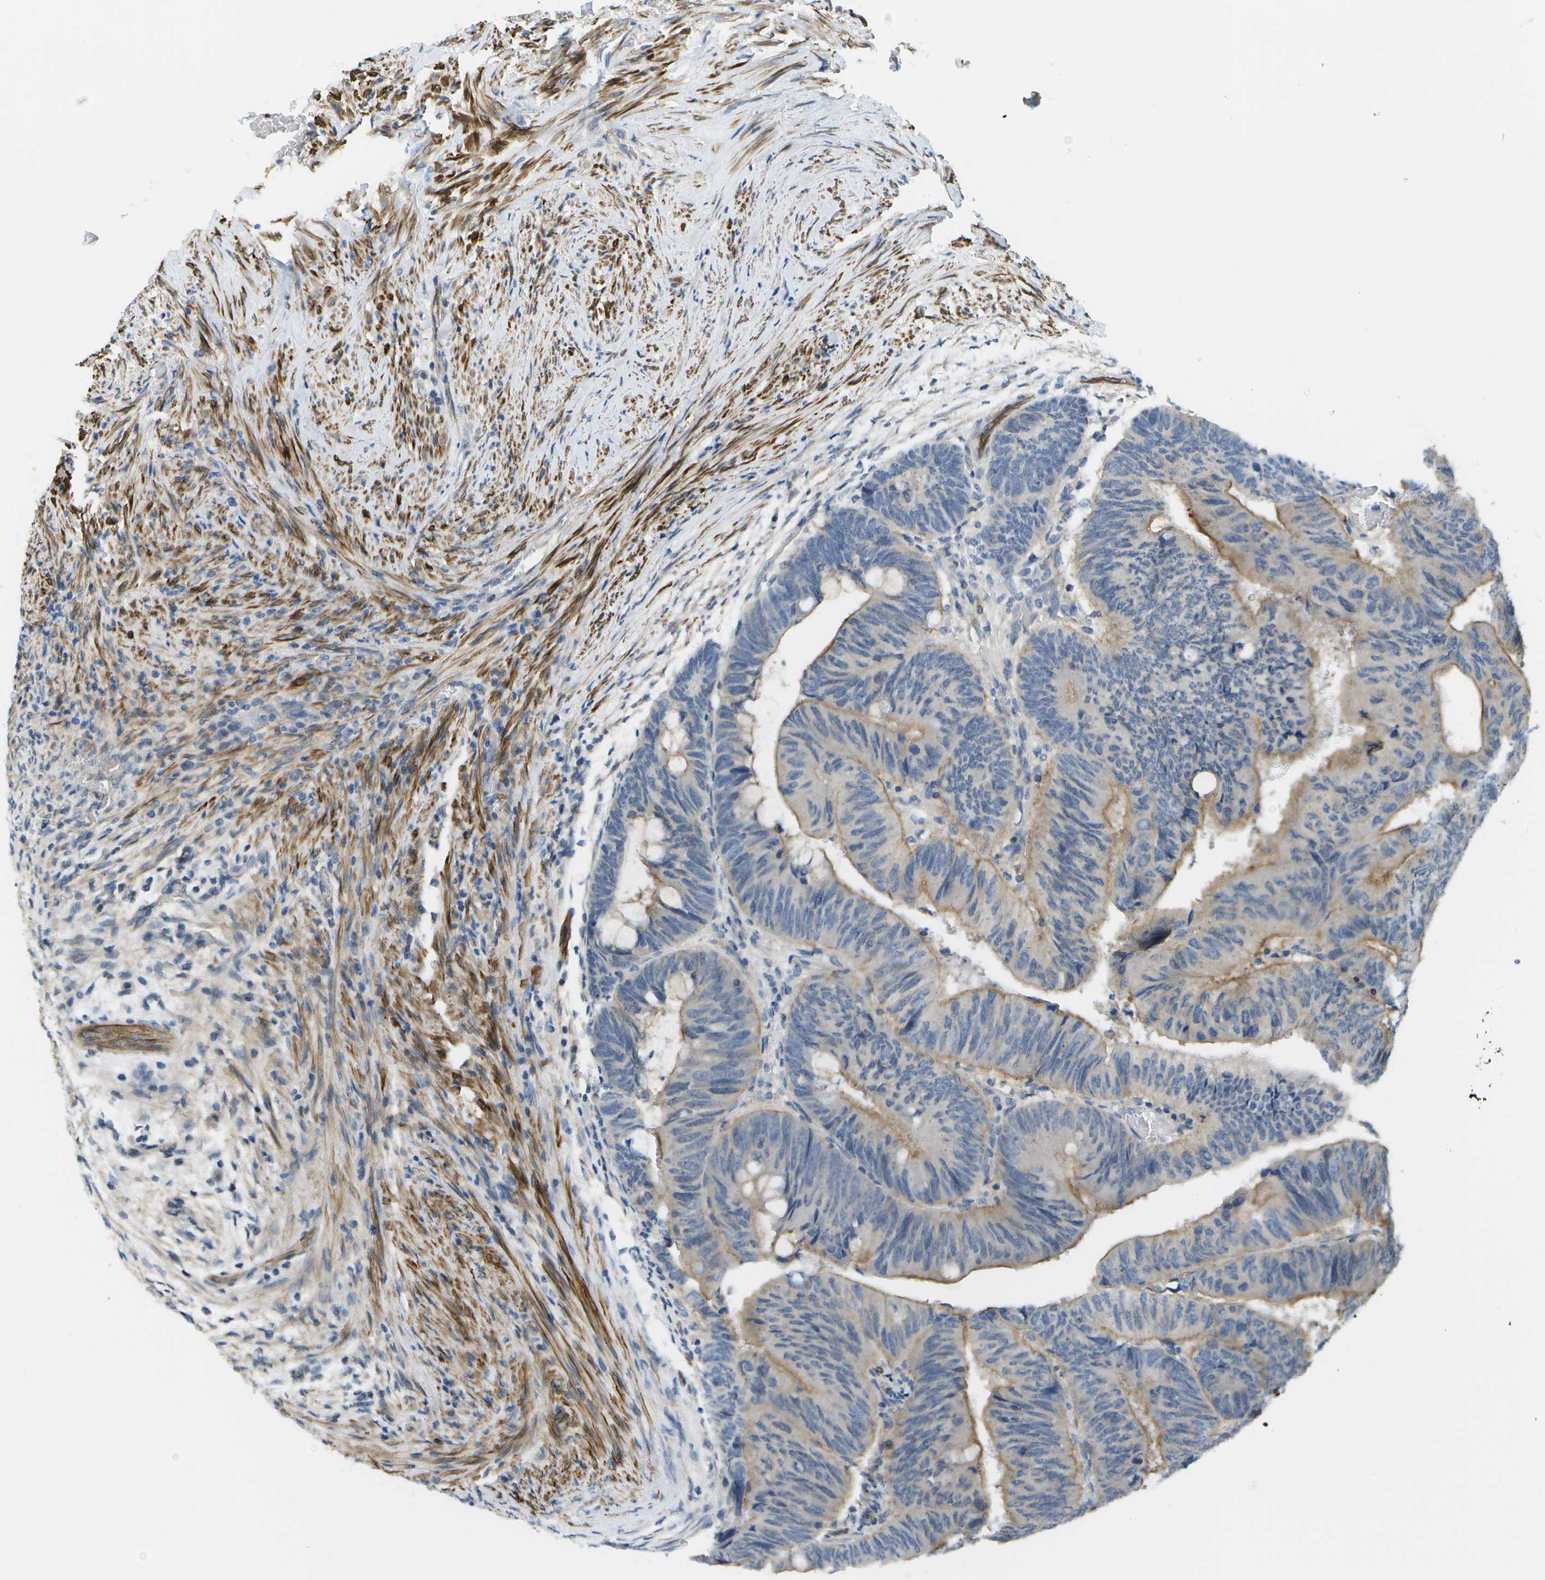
{"staining": {"intensity": "weak", "quantity": ">75%", "location": "cytoplasmic/membranous"}, "tissue": "colorectal cancer", "cell_type": "Tumor cells", "image_type": "cancer", "snomed": [{"axis": "morphology", "description": "Normal tissue, NOS"}, {"axis": "morphology", "description": "Adenocarcinoma, NOS"}, {"axis": "topography", "description": "Rectum"}, {"axis": "topography", "description": "Peripheral nerve tissue"}], "caption": "A histopathology image of human colorectal cancer (adenocarcinoma) stained for a protein exhibits weak cytoplasmic/membranous brown staining in tumor cells.", "gene": "KIAA0040", "patient": {"sex": "male", "age": 92}}